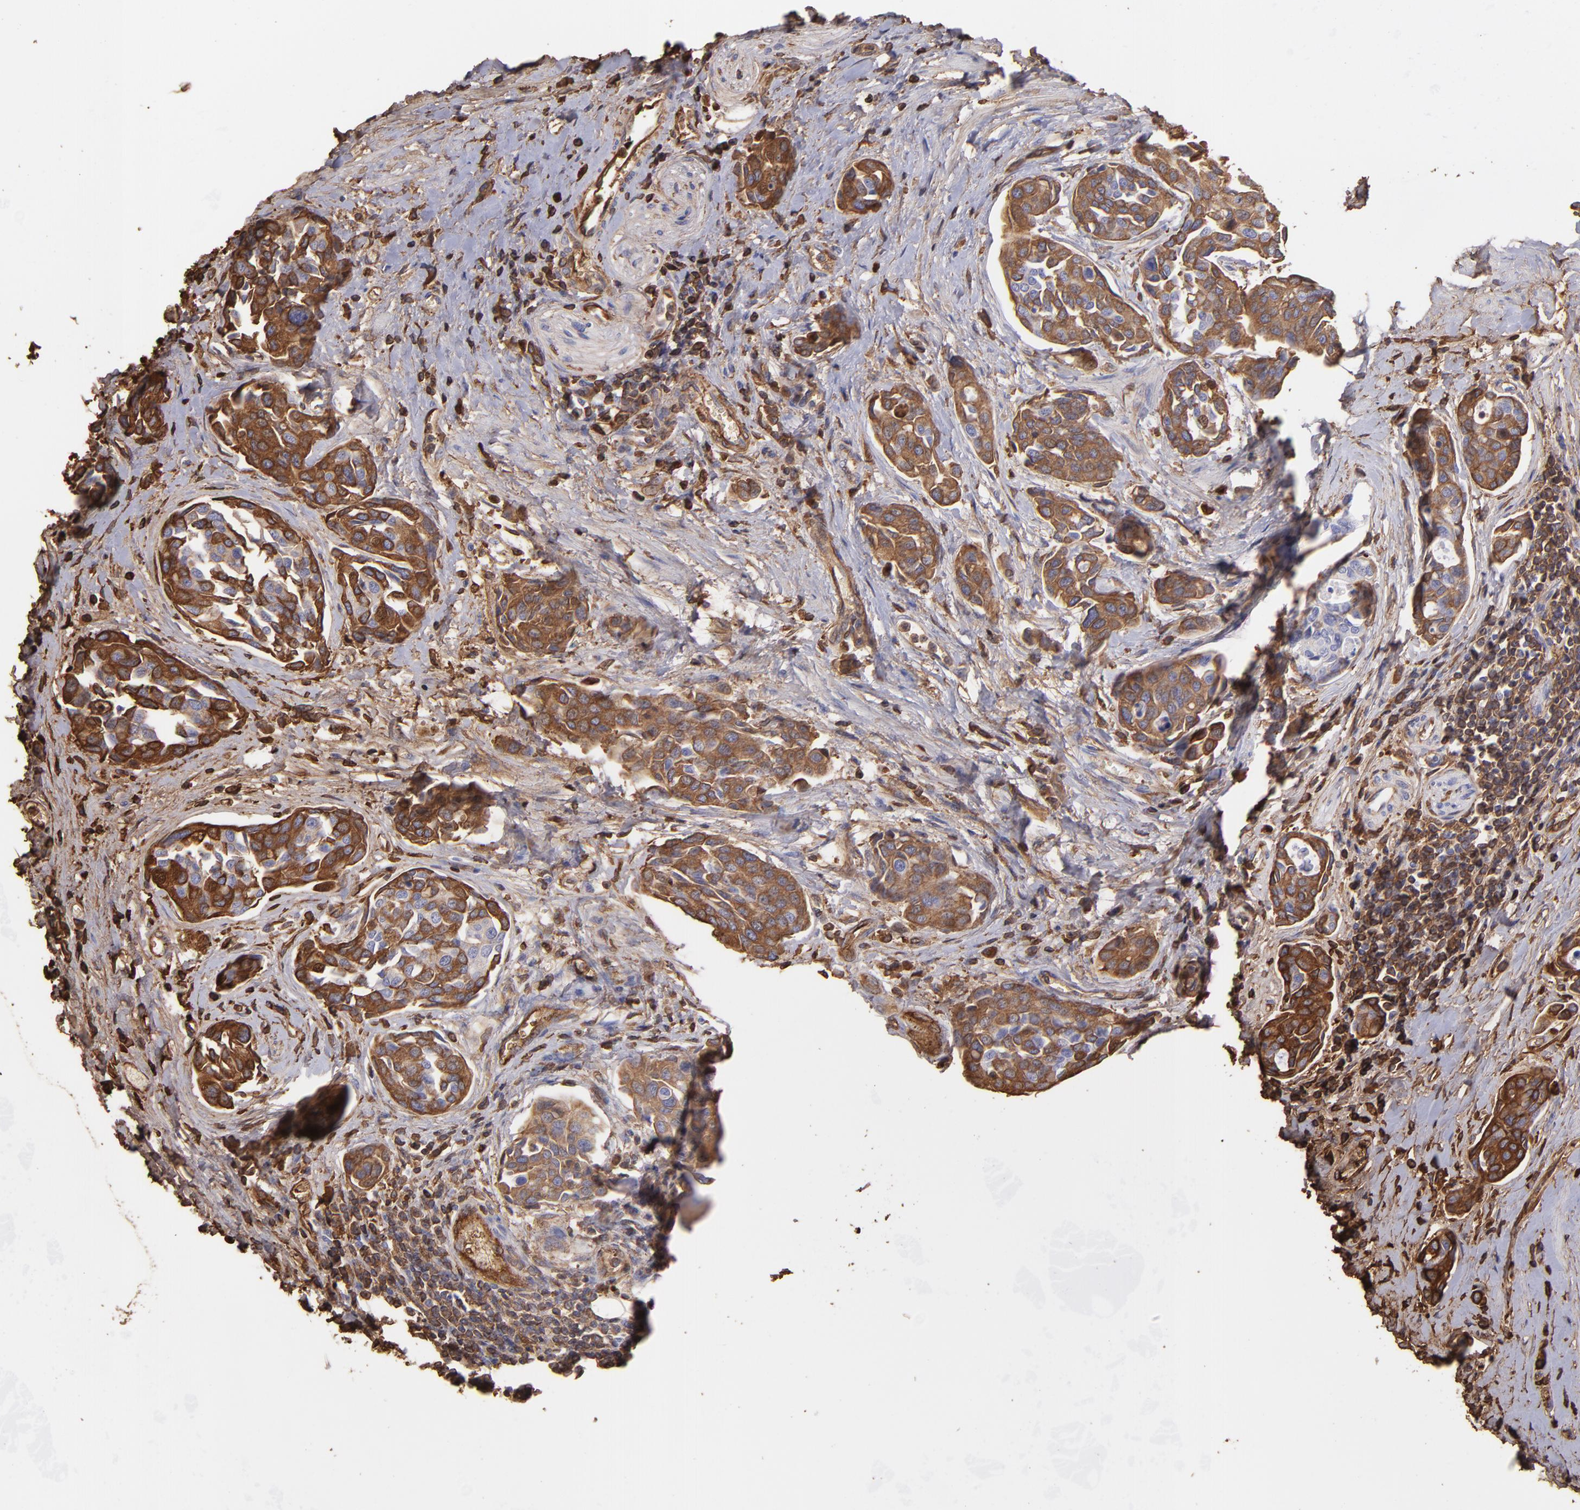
{"staining": {"intensity": "strong", "quantity": ">75%", "location": "cytoplasmic/membranous"}, "tissue": "urothelial cancer", "cell_type": "Tumor cells", "image_type": "cancer", "snomed": [{"axis": "morphology", "description": "Urothelial carcinoma, High grade"}, {"axis": "topography", "description": "Urinary bladder"}], "caption": "Strong cytoplasmic/membranous expression is identified in about >75% of tumor cells in urothelial cancer.", "gene": "FGB", "patient": {"sex": "male", "age": 78}}